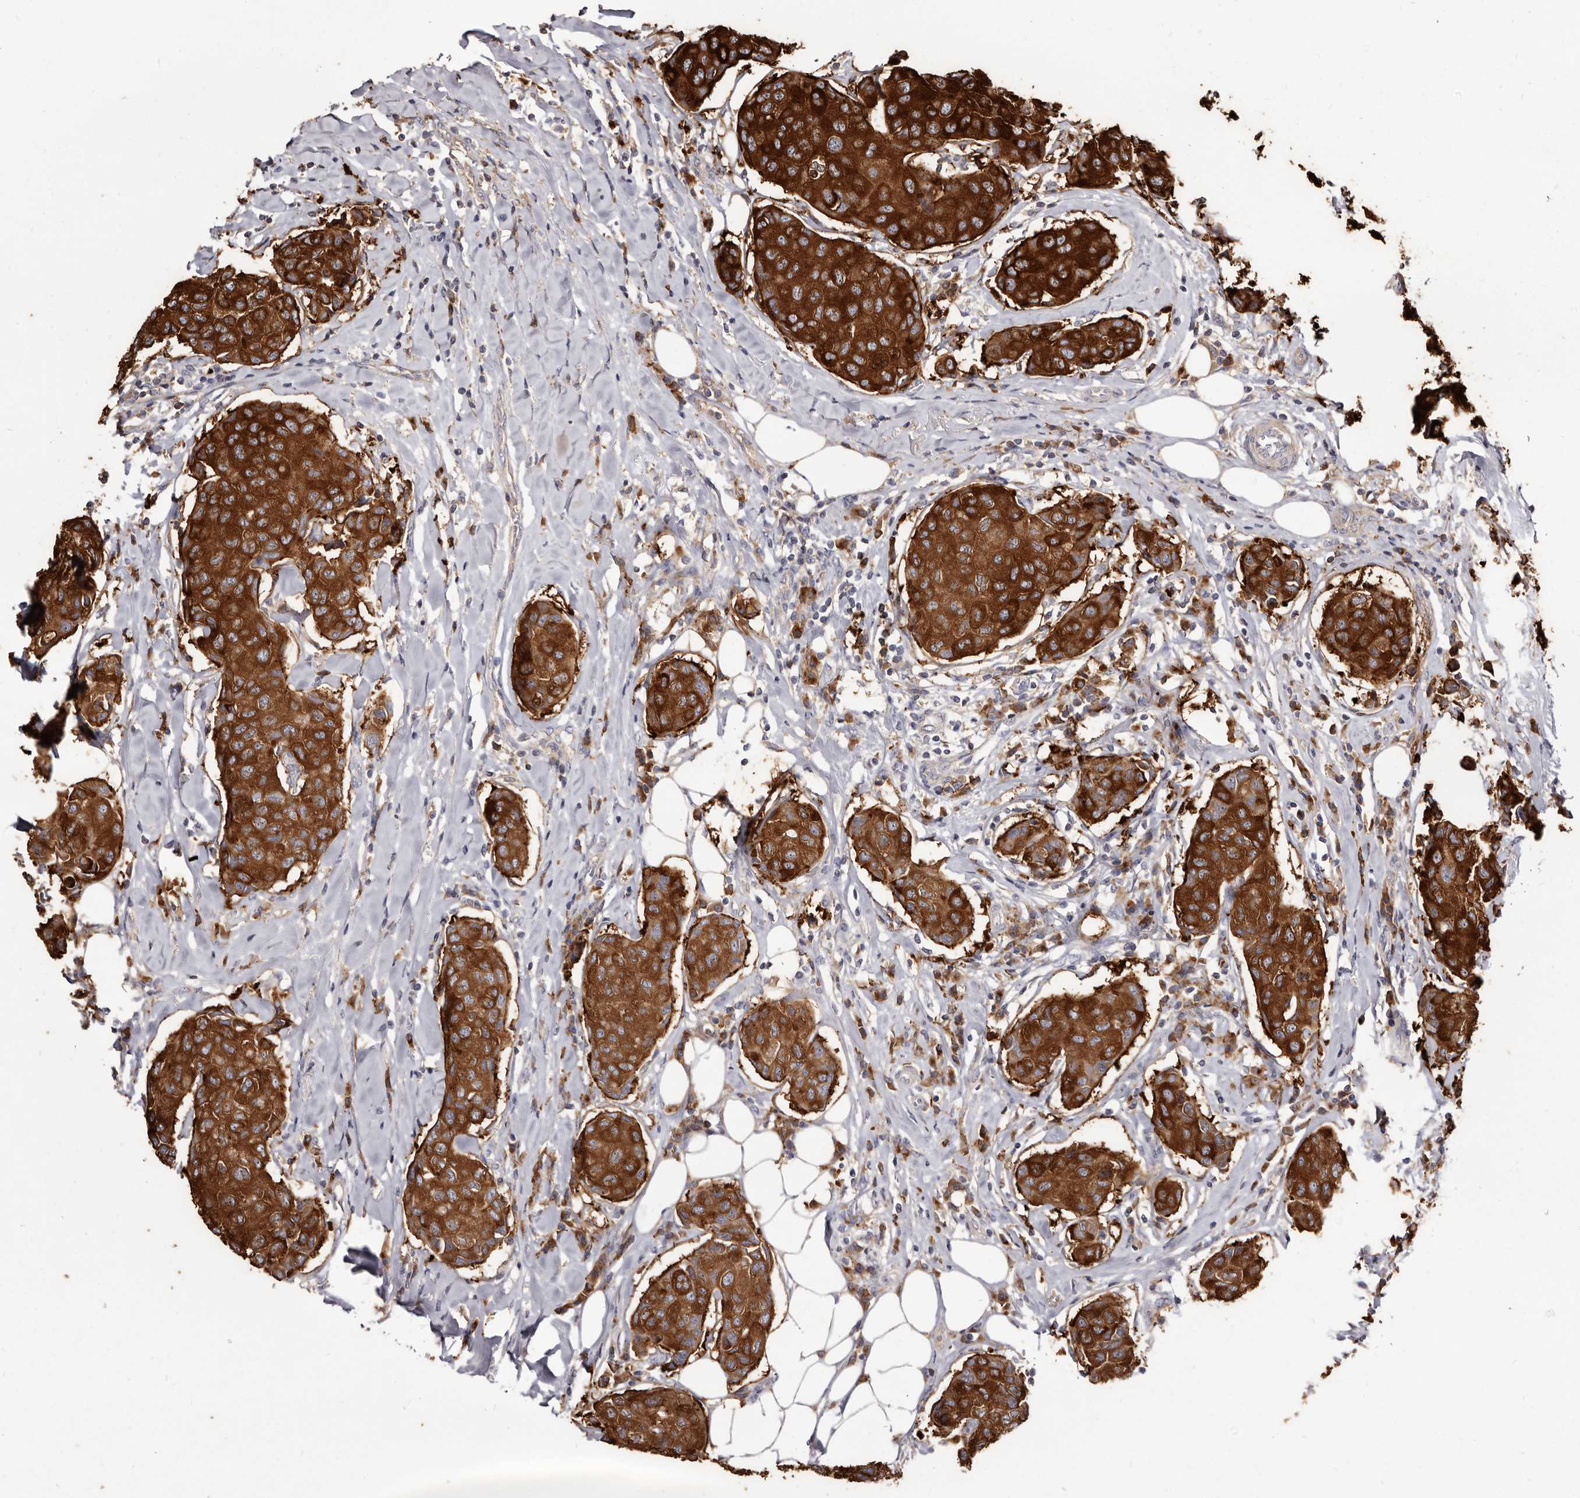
{"staining": {"intensity": "strong", "quantity": ">75%", "location": "cytoplasmic/membranous"}, "tissue": "breast cancer", "cell_type": "Tumor cells", "image_type": "cancer", "snomed": [{"axis": "morphology", "description": "Duct carcinoma"}, {"axis": "topography", "description": "Breast"}], "caption": "Protein analysis of breast invasive ductal carcinoma tissue exhibits strong cytoplasmic/membranous staining in about >75% of tumor cells.", "gene": "TPD52", "patient": {"sex": "female", "age": 80}}